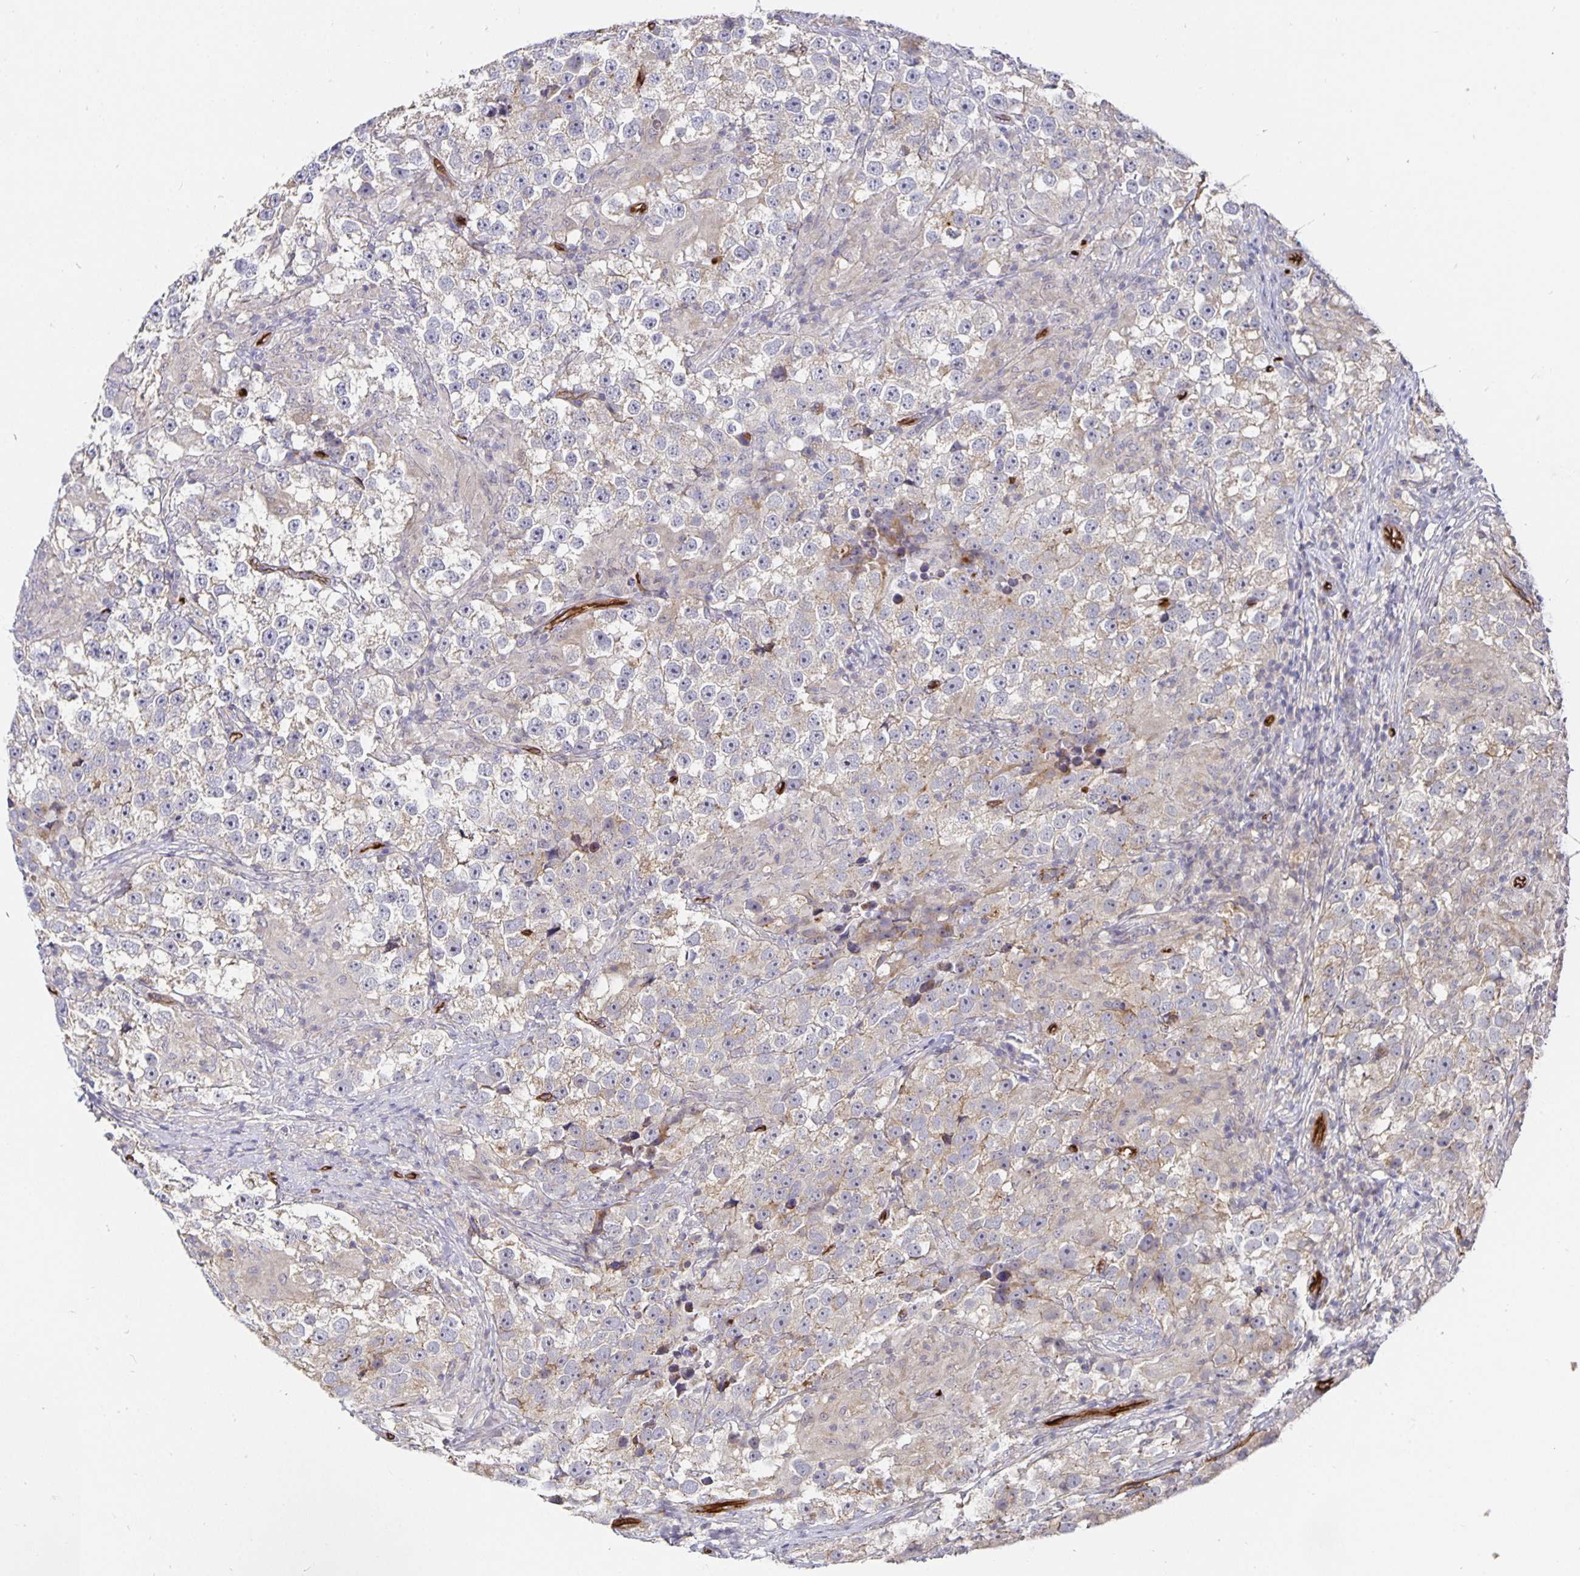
{"staining": {"intensity": "negative", "quantity": "none", "location": "none"}, "tissue": "testis cancer", "cell_type": "Tumor cells", "image_type": "cancer", "snomed": [{"axis": "morphology", "description": "Seminoma, NOS"}, {"axis": "topography", "description": "Testis"}], "caption": "Immunohistochemistry photomicrograph of testis seminoma stained for a protein (brown), which displays no staining in tumor cells.", "gene": "PODXL", "patient": {"sex": "male", "age": 46}}